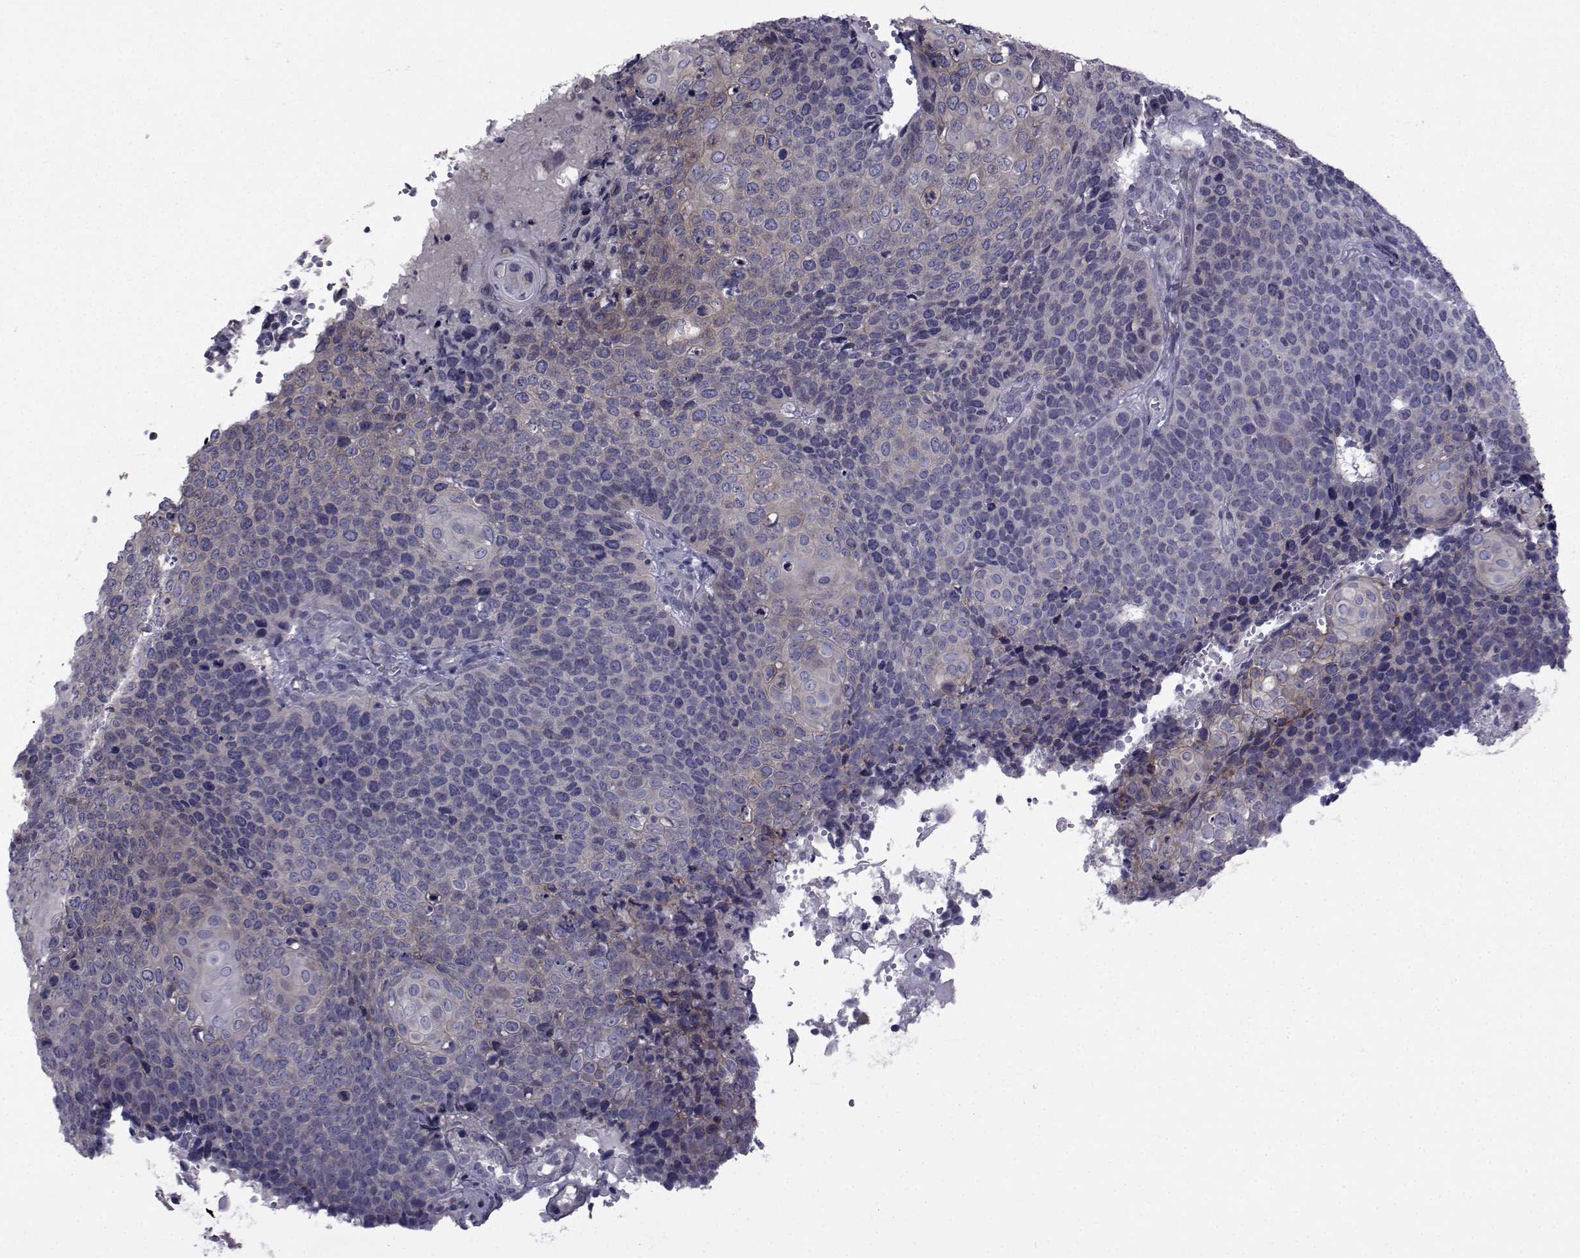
{"staining": {"intensity": "weak", "quantity": "<25%", "location": "cytoplasmic/membranous"}, "tissue": "cervical cancer", "cell_type": "Tumor cells", "image_type": "cancer", "snomed": [{"axis": "morphology", "description": "Squamous cell carcinoma, NOS"}, {"axis": "topography", "description": "Cervix"}], "caption": "DAB (3,3'-diaminobenzidine) immunohistochemical staining of human cervical cancer (squamous cell carcinoma) demonstrates no significant staining in tumor cells.", "gene": "SLC30A10", "patient": {"sex": "female", "age": 39}}